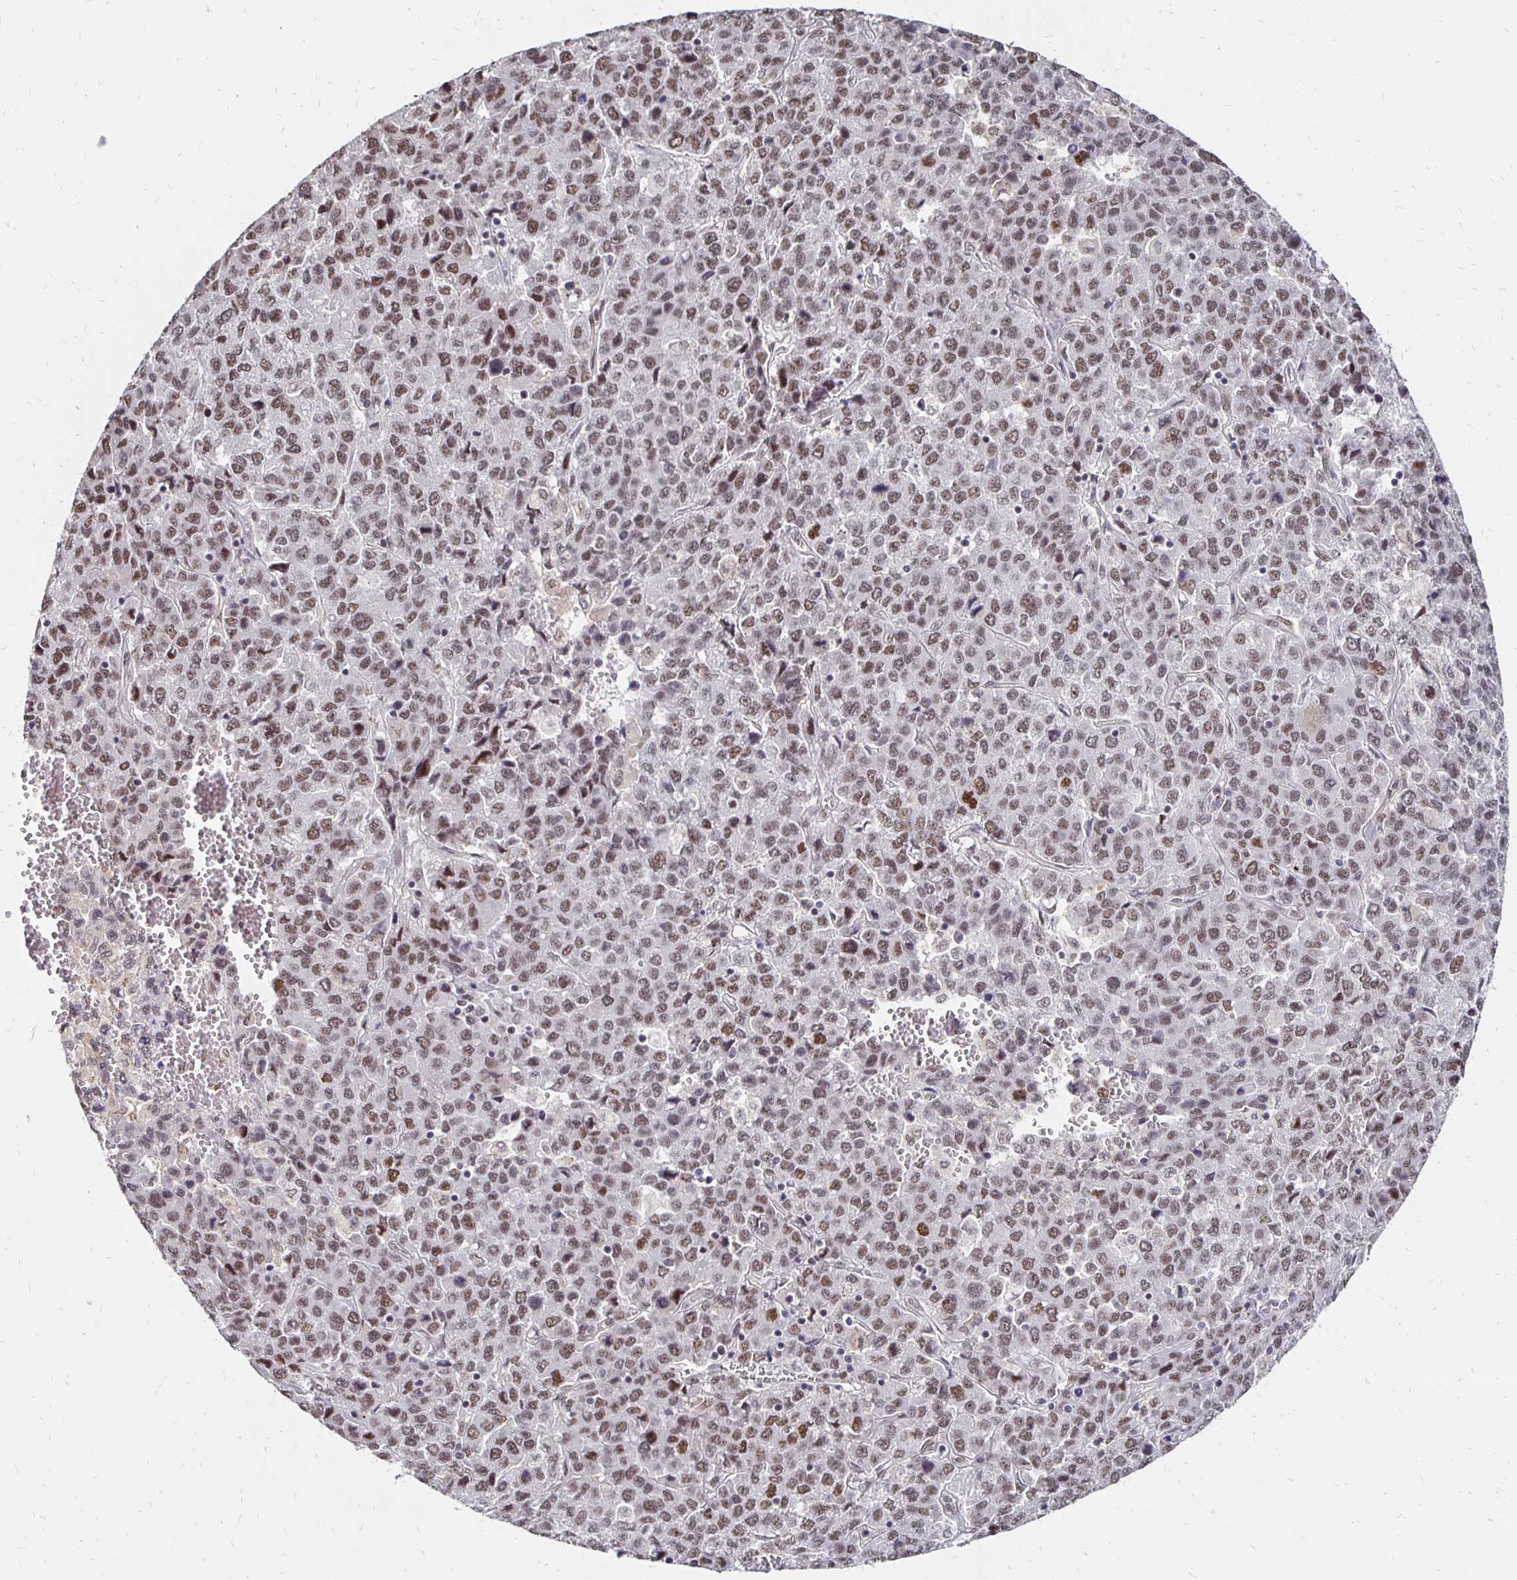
{"staining": {"intensity": "moderate", "quantity": ">75%", "location": "nuclear"}, "tissue": "liver cancer", "cell_type": "Tumor cells", "image_type": "cancer", "snomed": [{"axis": "morphology", "description": "Carcinoma, Hepatocellular, NOS"}, {"axis": "topography", "description": "Liver"}], "caption": "Tumor cells exhibit medium levels of moderate nuclear staining in approximately >75% of cells in human liver hepatocellular carcinoma.", "gene": "CLASRP", "patient": {"sex": "male", "age": 69}}